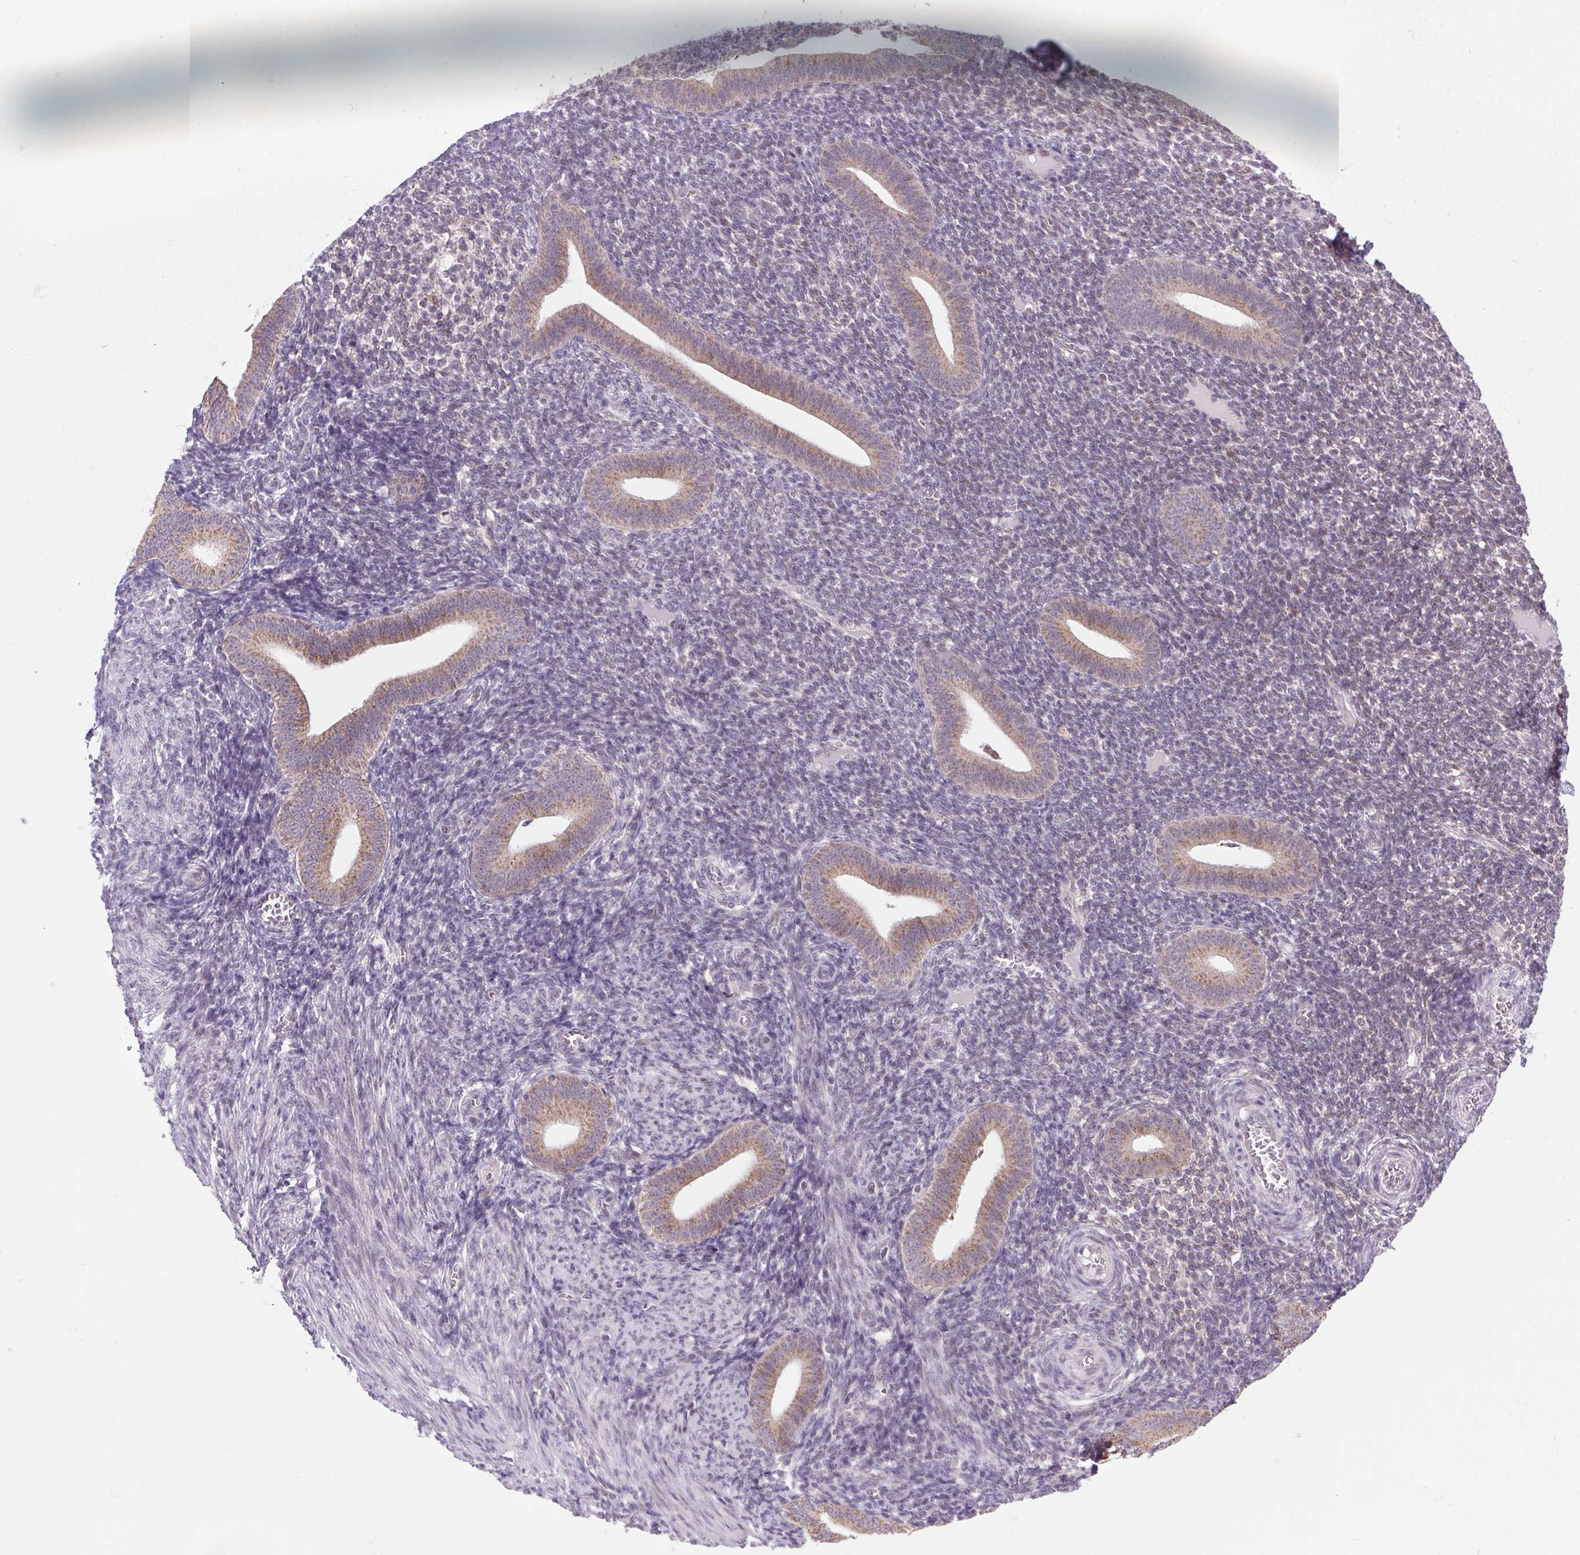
{"staining": {"intensity": "negative", "quantity": "none", "location": "none"}, "tissue": "endometrium", "cell_type": "Cells in endometrial stroma", "image_type": "normal", "snomed": [{"axis": "morphology", "description": "Normal tissue, NOS"}, {"axis": "topography", "description": "Endometrium"}], "caption": "This is a image of immunohistochemistry staining of normal endometrium, which shows no expression in cells in endometrial stroma.", "gene": "AKR1E2", "patient": {"sex": "female", "age": 25}}